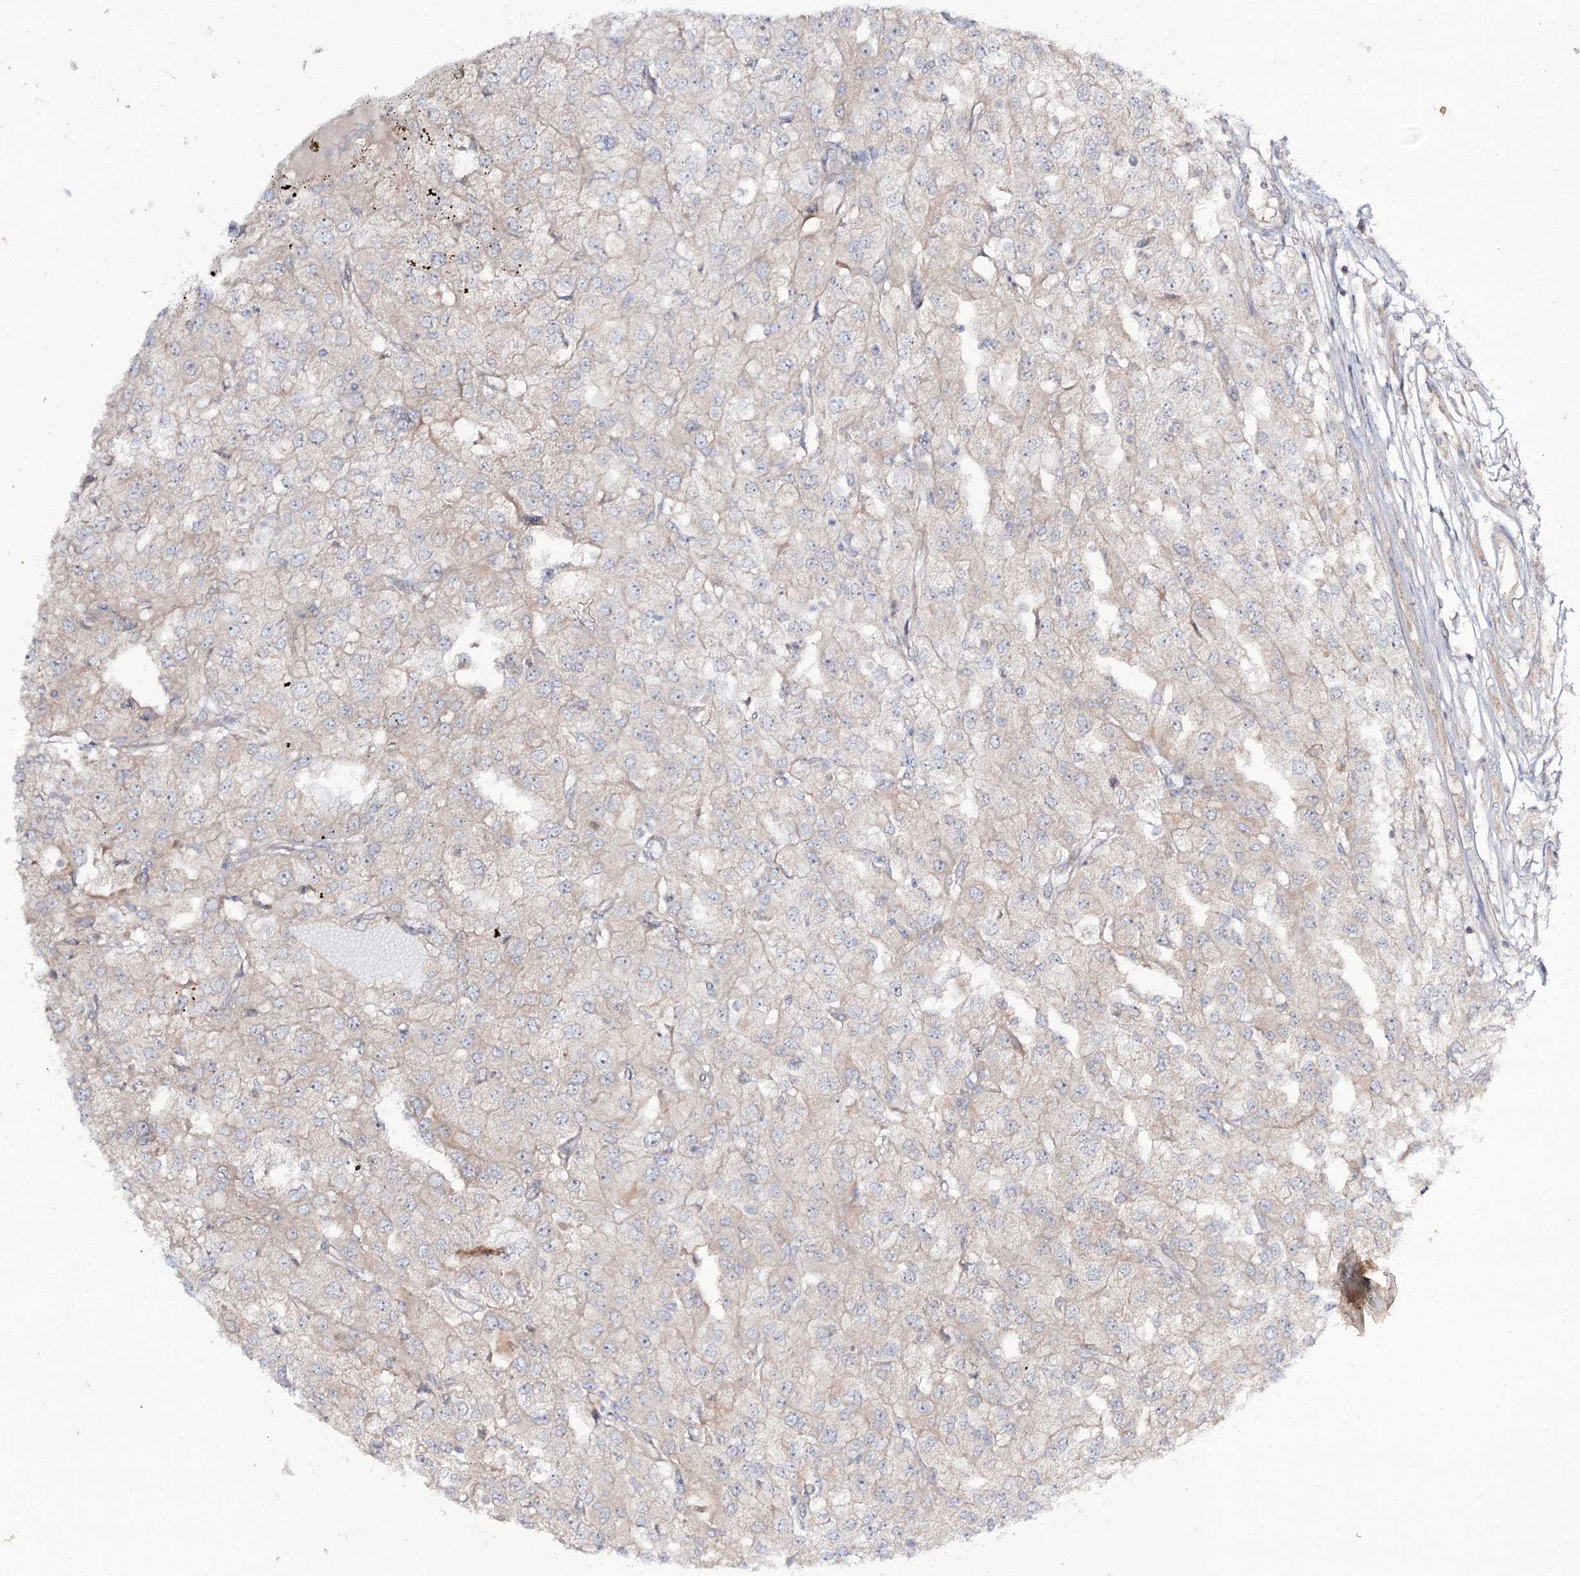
{"staining": {"intensity": "negative", "quantity": "none", "location": "none"}, "tissue": "renal cancer", "cell_type": "Tumor cells", "image_type": "cancer", "snomed": [{"axis": "morphology", "description": "Adenocarcinoma, NOS"}, {"axis": "topography", "description": "Kidney"}], "caption": "The immunohistochemistry (IHC) photomicrograph has no significant expression in tumor cells of renal cancer (adenocarcinoma) tissue.", "gene": "C11orf80", "patient": {"sex": "female", "age": 54}}